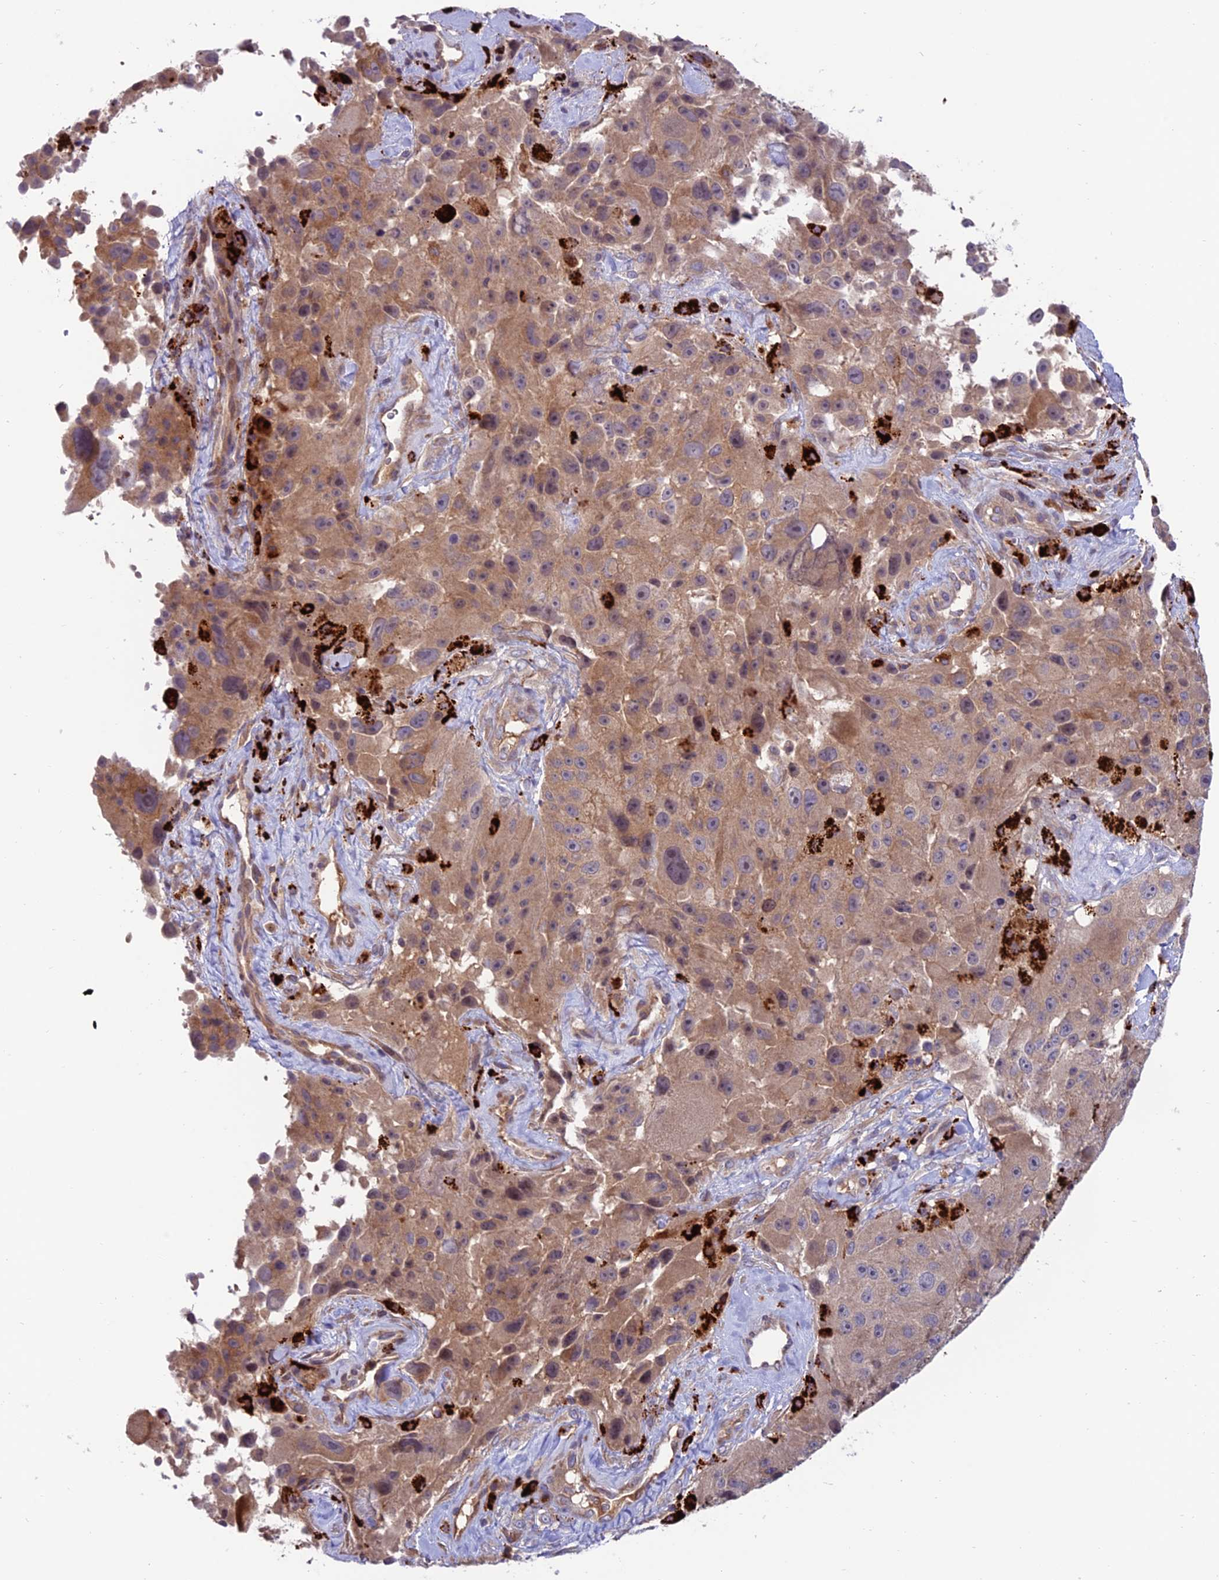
{"staining": {"intensity": "moderate", "quantity": "25%-75%", "location": "cytoplasmic/membranous"}, "tissue": "melanoma", "cell_type": "Tumor cells", "image_type": "cancer", "snomed": [{"axis": "morphology", "description": "Malignant melanoma, Metastatic site"}, {"axis": "topography", "description": "Lymph node"}], "caption": "Moderate cytoplasmic/membranous protein positivity is present in approximately 25%-75% of tumor cells in melanoma.", "gene": "ARHGEF18", "patient": {"sex": "male", "age": 62}}